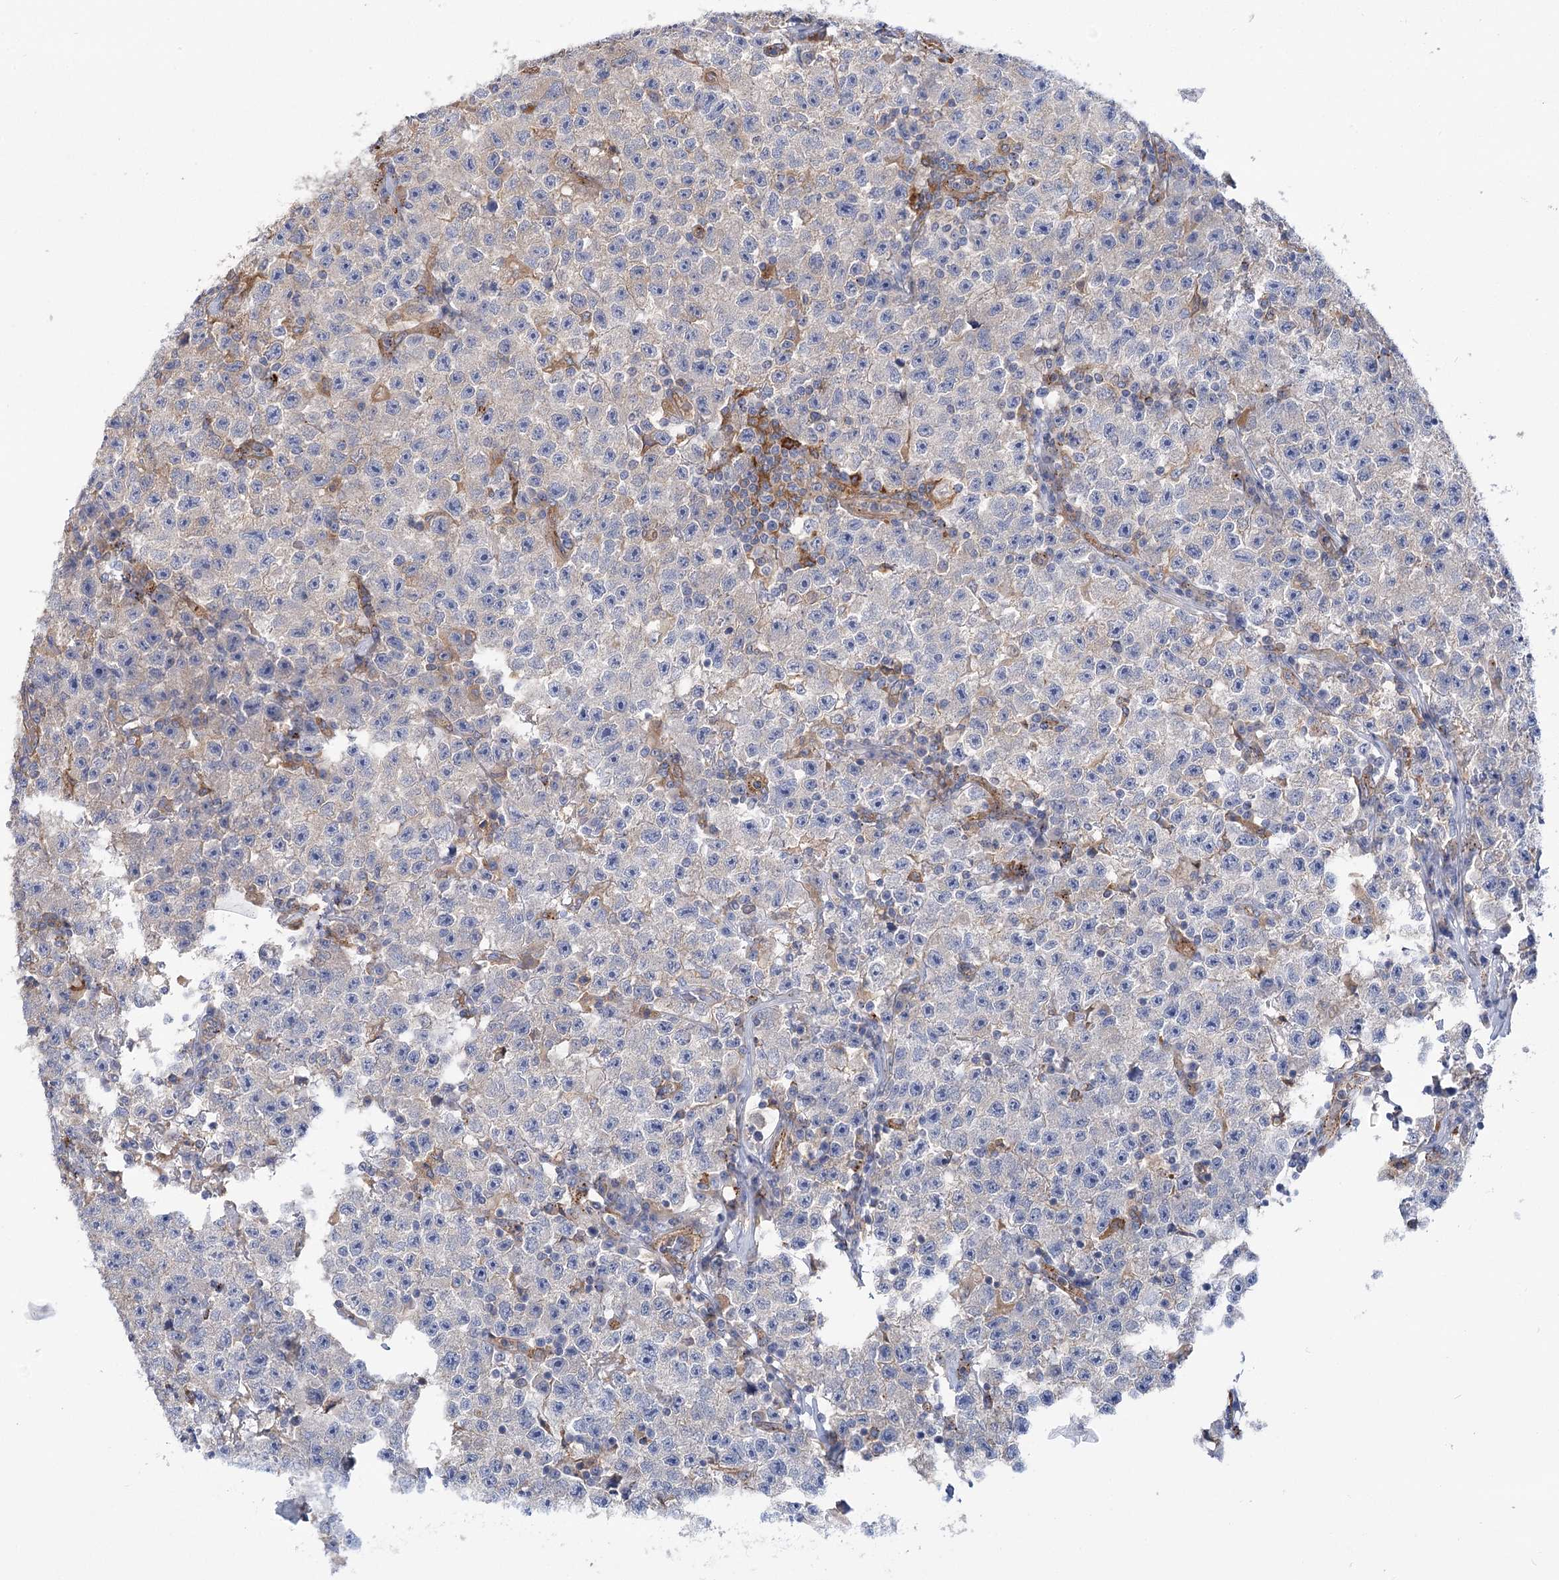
{"staining": {"intensity": "negative", "quantity": "none", "location": "none"}, "tissue": "testis cancer", "cell_type": "Tumor cells", "image_type": "cancer", "snomed": [{"axis": "morphology", "description": "Seminoma, NOS"}, {"axis": "topography", "description": "Testis"}], "caption": "High magnification brightfield microscopy of testis cancer (seminoma) stained with DAB (3,3'-diaminobenzidine) (brown) and counterstained with hematoxylin (blue): tumor cells show no significant positivity.", "gene": "GUSB", "patient": {"sex": "male", "age": 22}}